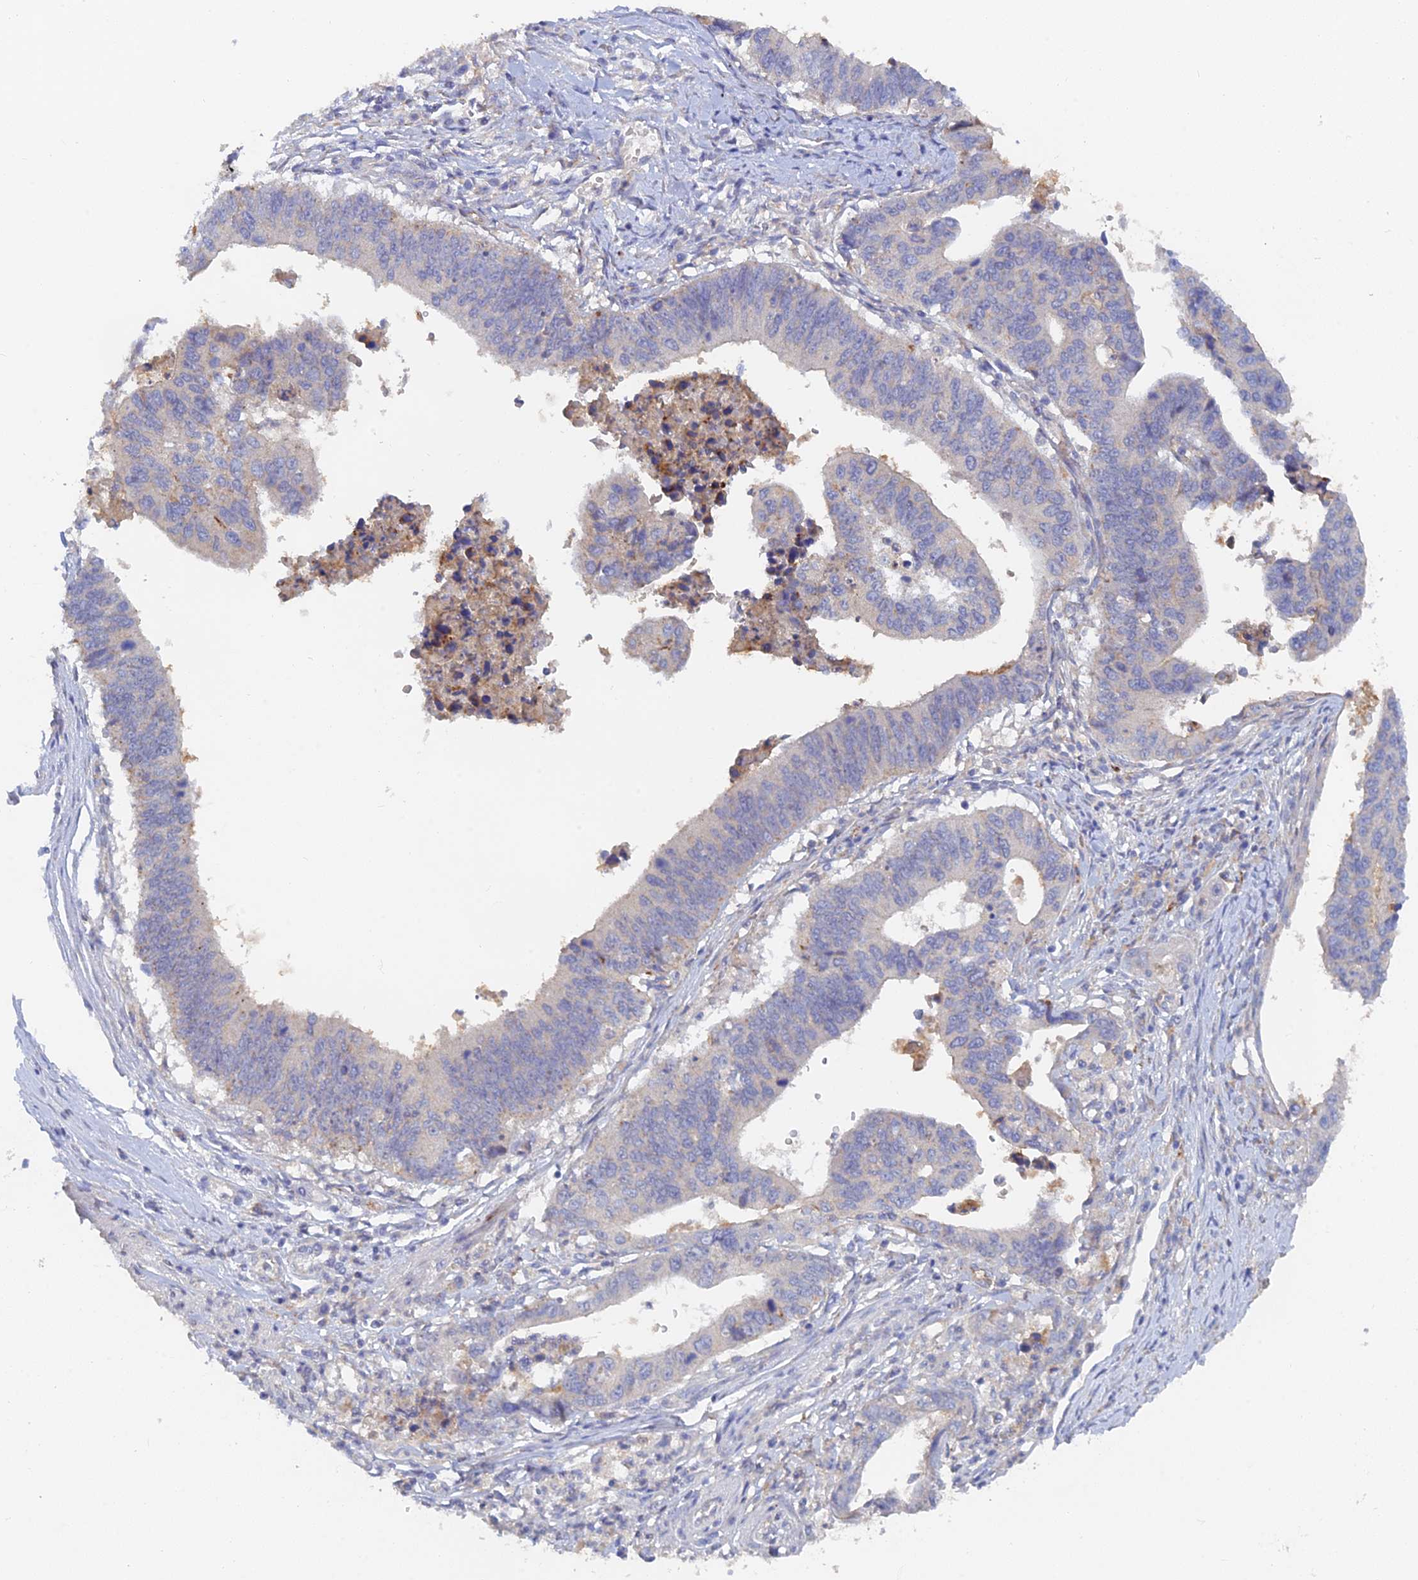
{"staining": {"intensity": "negative", "quantity": "none", "location": "none"}, "tissue": "stomach cancer", "cell_type": "Tumor cells", "image_type": "cancer", "snomed": [{"axis": "morphology", "description": "Adenocarcinoma, NOS"}, {"axis": "topography", "description": "Stomach"}], "caption": "Tumor cells are negative for brown protein staining in stomach adenocarcinoma.", "gene": "ARRDC1", "patient": {"sex": "male", "age": 59}}